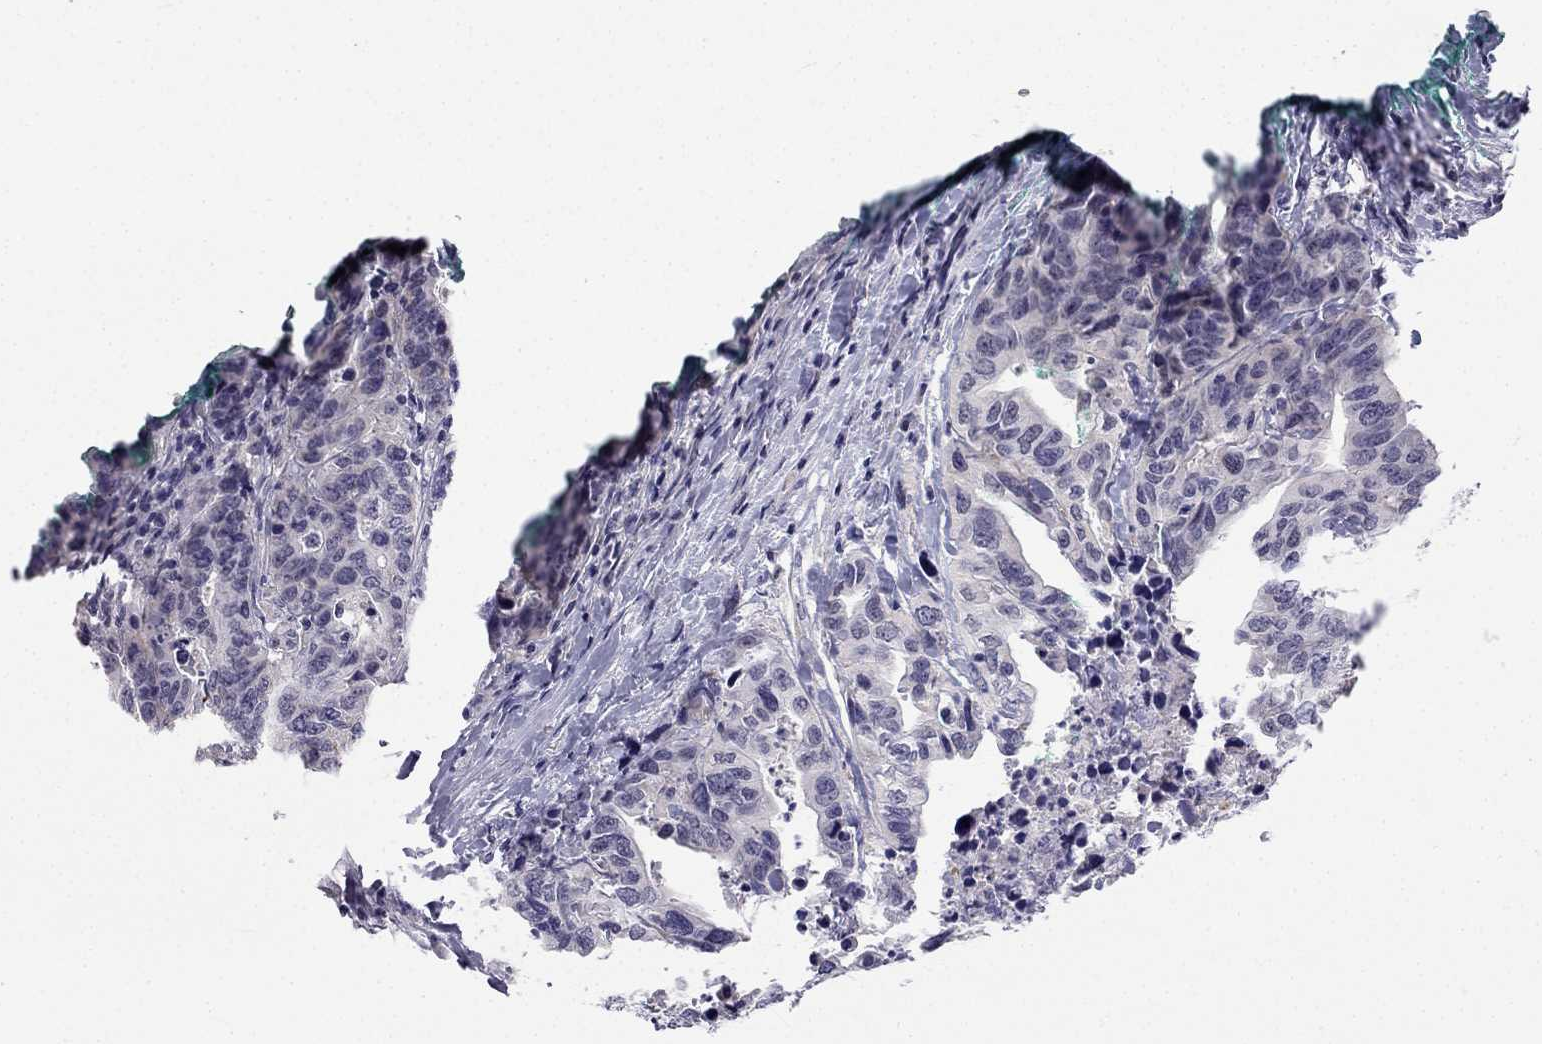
{"staining": {"intensity": "negative", "quantity": "none", "location": "none"}, "tissue": "stomach cancer", "cell_type": "Tumor cells", "image_type": "cancer", "snomed": [{"axis": "morphology", "description": "Adenocarcinoma, NOS"}, {"axis": "topography", "description": "Stomach, upper"}], "caption": "The image displays no staining of tumor cells in stomach adenocarcinoma.", "gene": "C5orf49", "patient": {"sex": "female", "age": 67}}